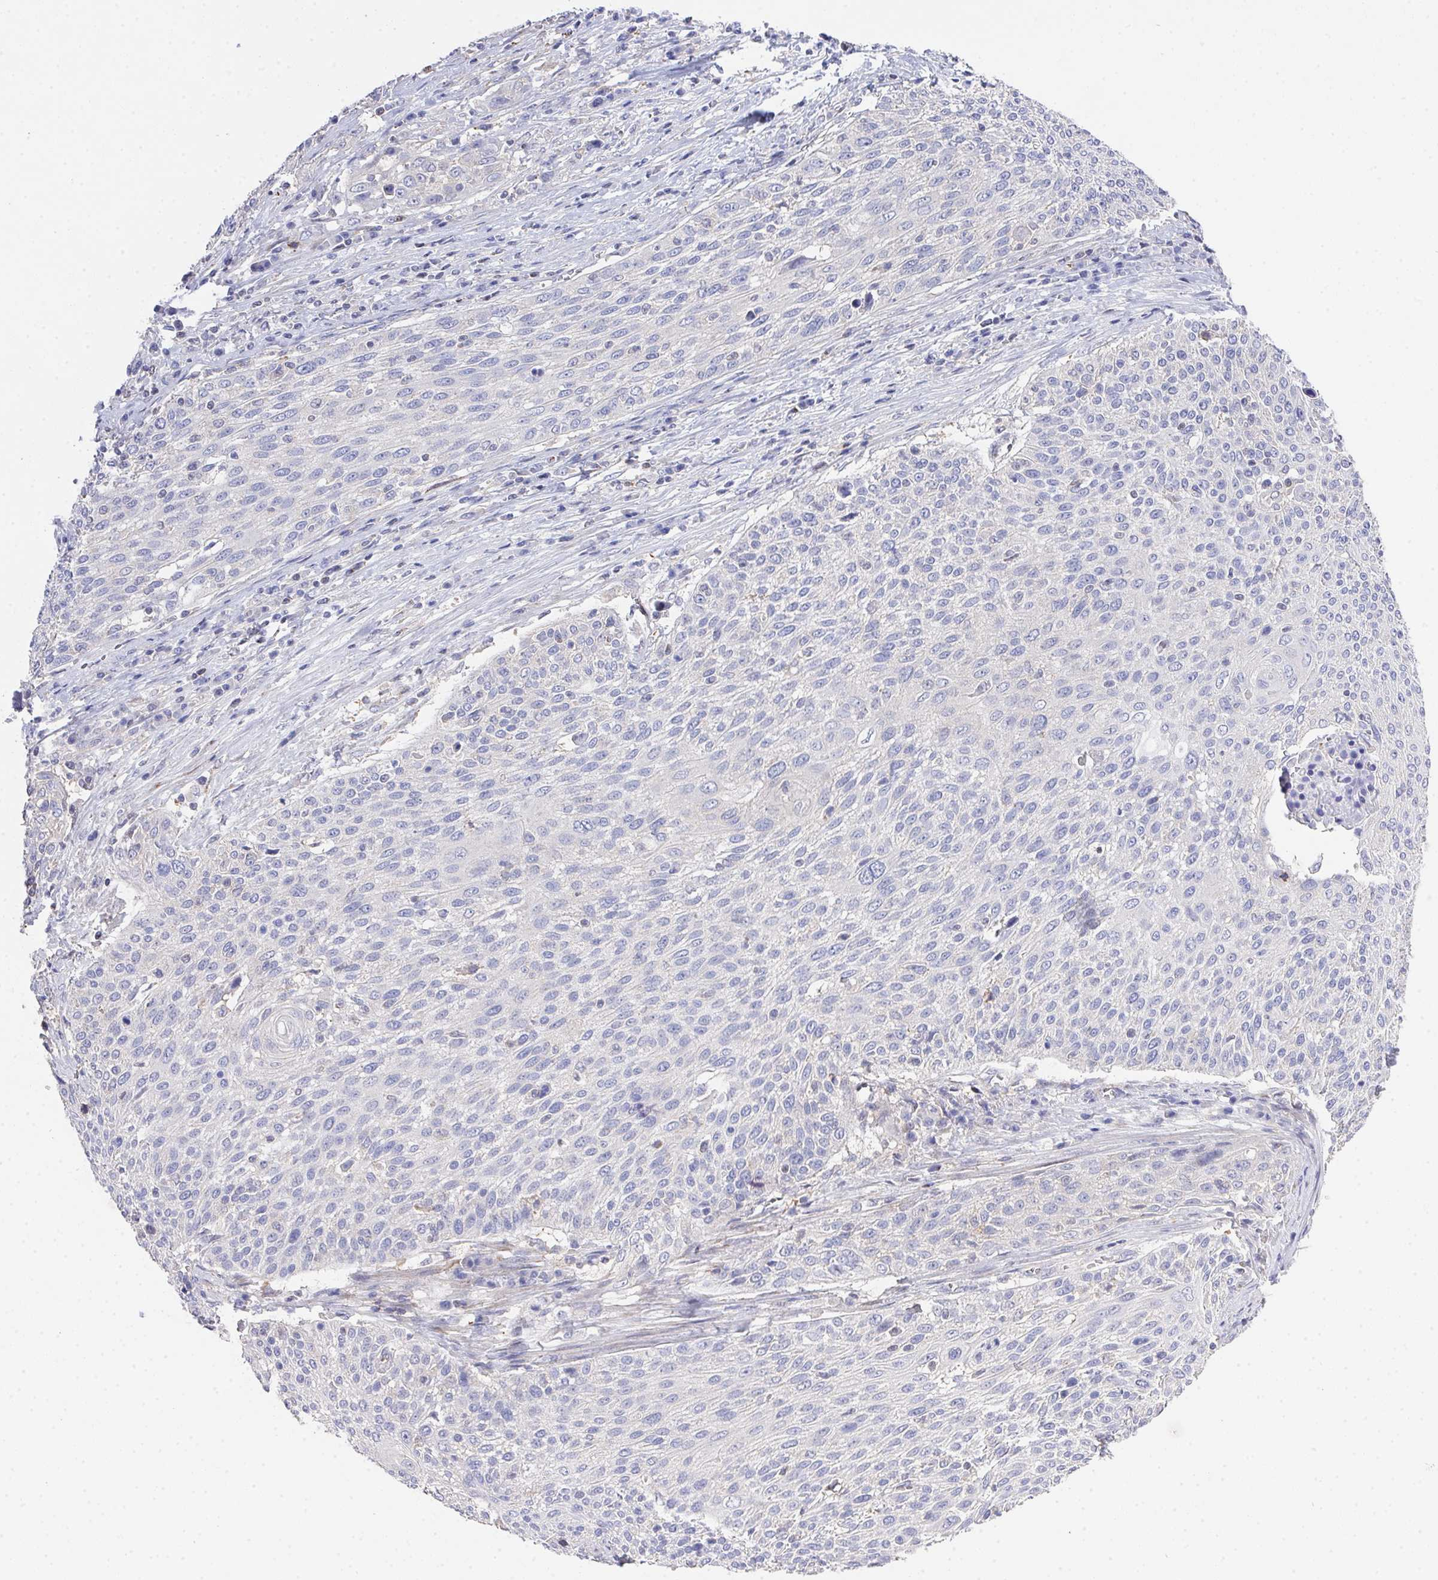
{"staining": {"intensity": "negative", "quantity": "none", "location": "none"}, "tissue": "cervical cancer", "cell_type": "Tumor cells", "image_type": "cancer", "snomed": [{"axis": "morphology", "description": "Squamous cell carcinoma, NOS"}, {"axis": "topography", "description": "Cervix"}], "caption": "Tumor cells are negative for protein expression in human squamous cell carcinoma (cervical). (DAB IHC visualized using brightfield microscopy, high magnification).", "gene": "PRG3", "patient": {"sex": "female", "age": 31}}